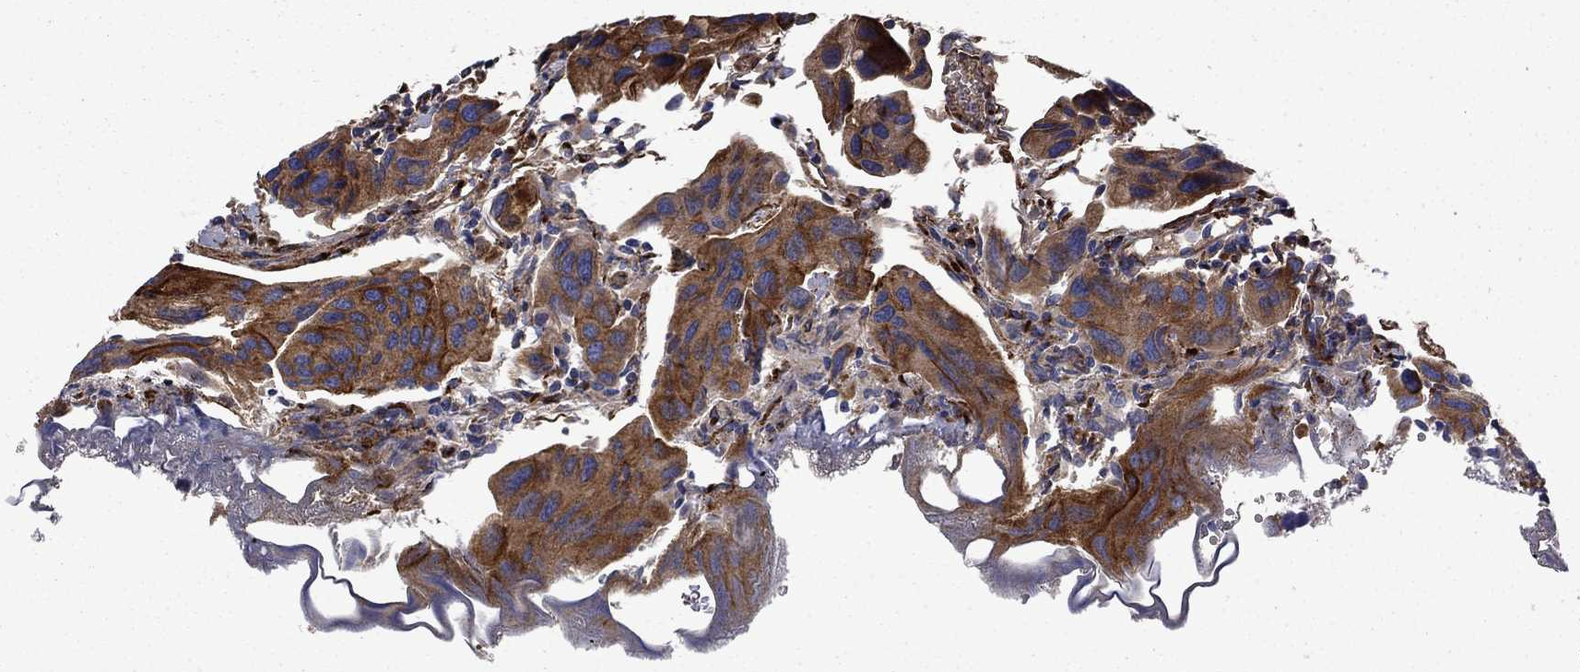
{"staining": {"intensity": "strong", "quantity": ">75%", "location": "cytoplasmic/membranous"}, "tissue": "urothelial cancer", "cell_type": "Tumor cells", "image_type": "cancer", "snomed": [{"axis": "morphology", "description": "Urothelial carcinoma, High grade"}, {"axis": "topography", "description": "Urinary bladder"}], "caption": "Immunohistochemistry (DAB) staining of human urothelial cancer displays strong cytoplasmic/membranous protein expression in about >75% of tumor cells. (DAB (3,3'-diaminobenzidine) = brown stain, brightfield microscopy at high magnification).", "gene": "CUTC", "patient": {"sex": "male", "age": 79}}